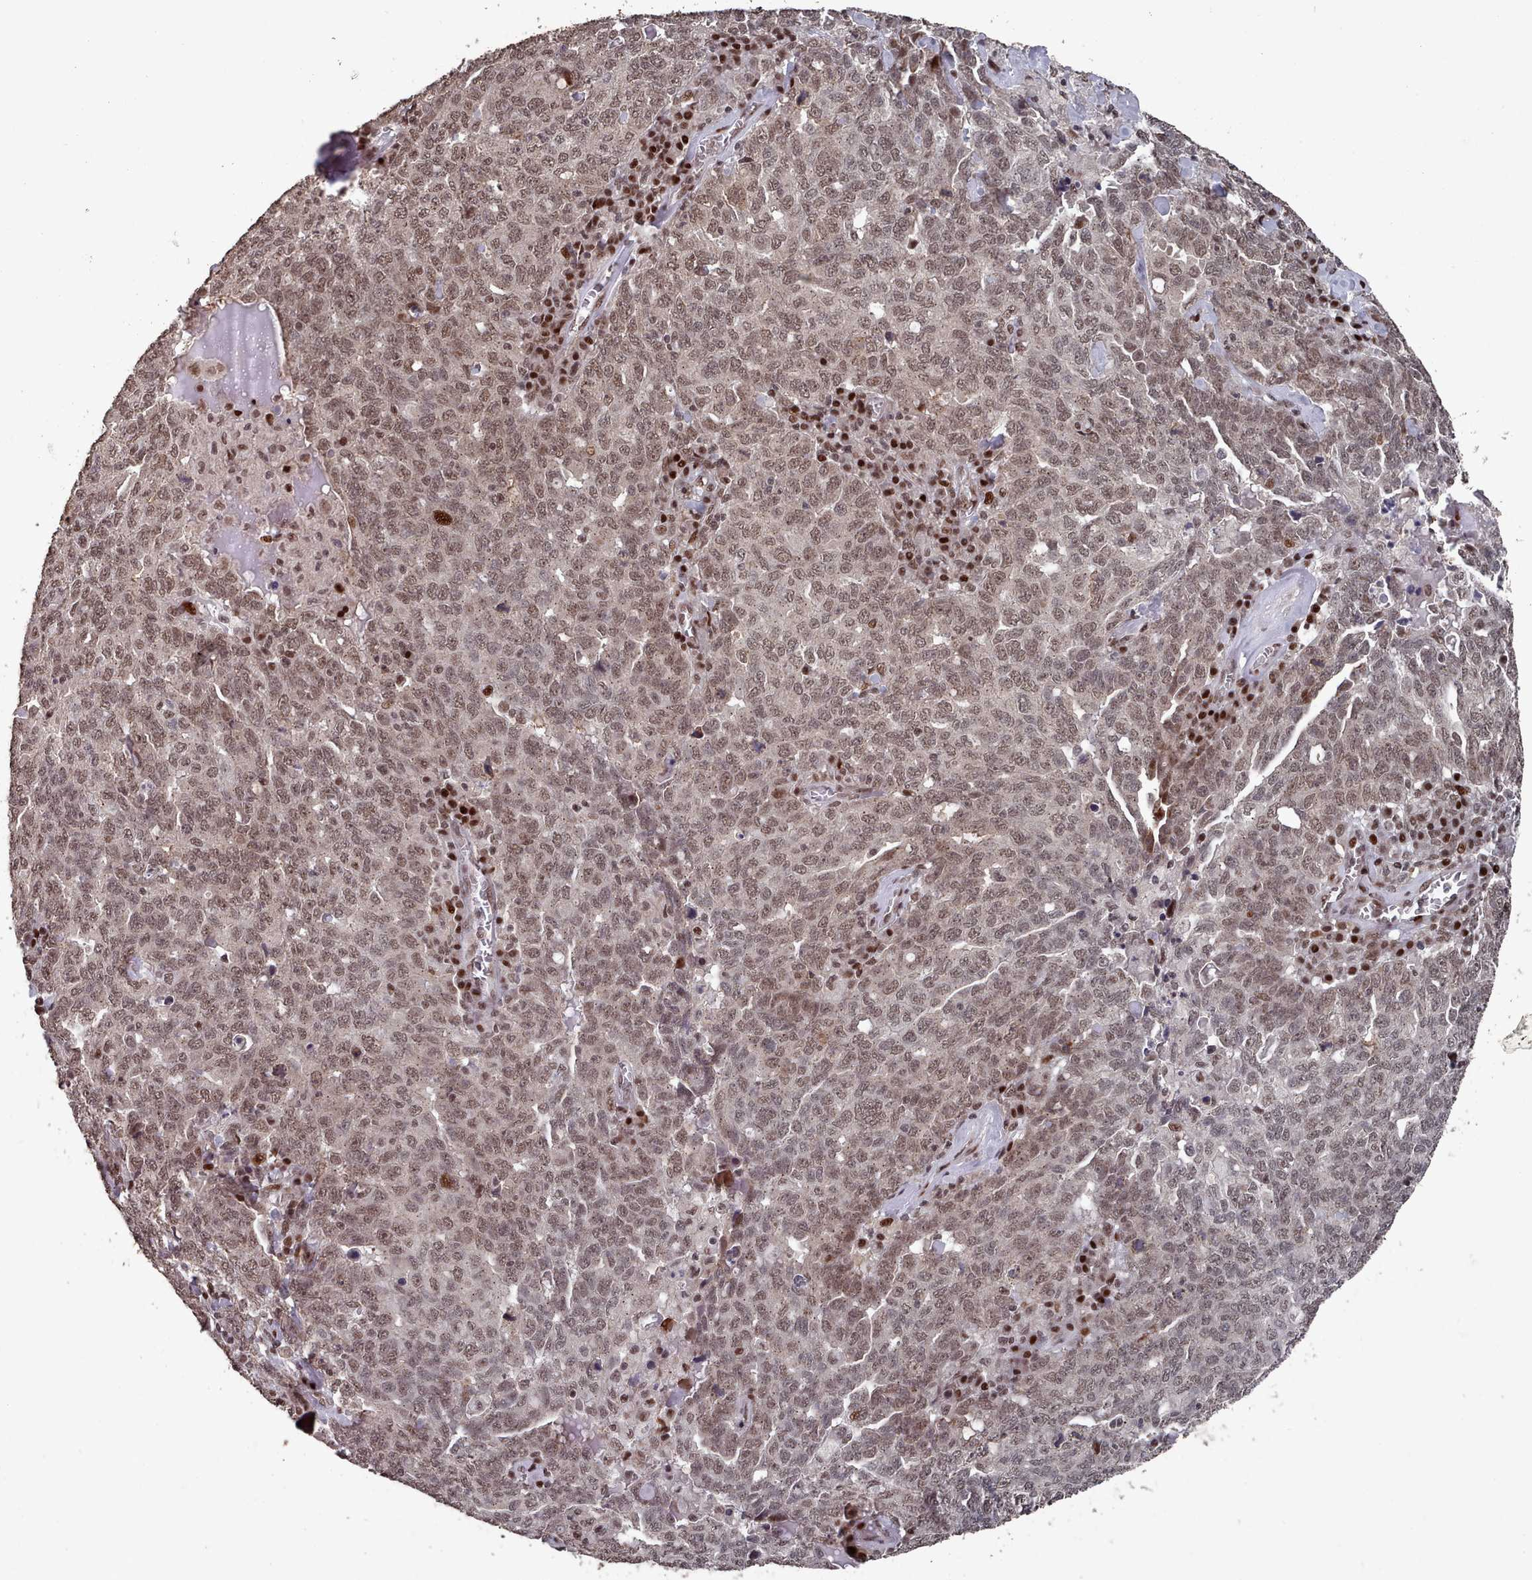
{"staining": {"intensity": "moderate", "quantity": ">75%", "location": "nuclear"}, "tissue": "ovarian cancer", "cell_type": "Tumor cells", "image_type": "cancer", "snomed": [{"axis": "morphology", "description": "Carcinoma, endometroid"}, {"axis": "topography", "description": "Ovary"}], "caption": "Immunohistochemical staining of ovarian cancer demonstrates medium levels of moderate nuclear expression in approximately >75% of tumor cells.", "gene": "PNRC2", "patient": {"sex": "female", "age": 62}}